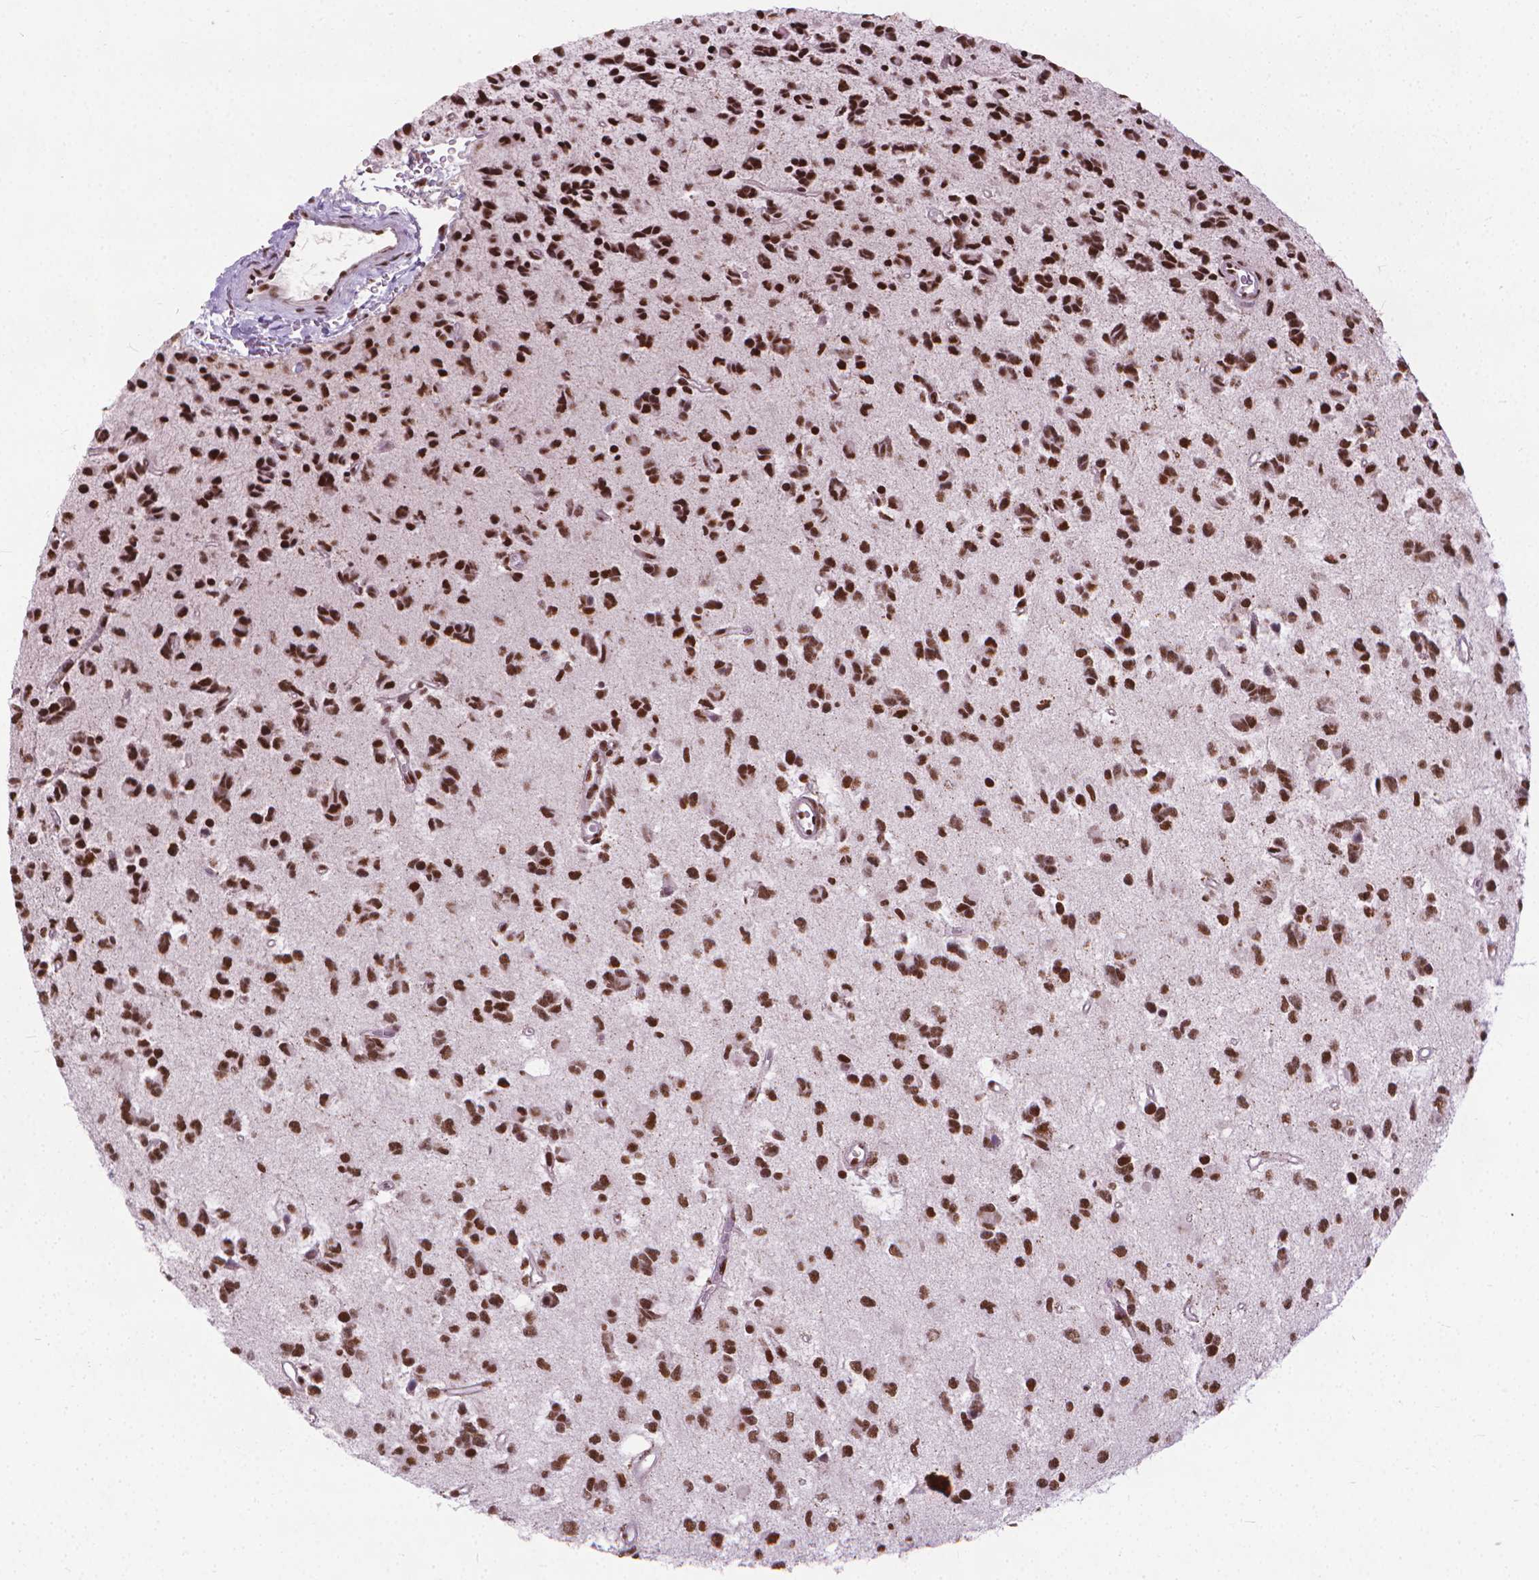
{"staining": {"intensity": "strong", "quantity": ">75%", "location": "nuclear"}, "tissue": "glioma", "cell_type": "Tumor cells", "image_type": "cancer", "snomed": [{"axis": "morphology", "description": "Glioma, malignant, Low grade"}, {"axis": "topography", "description": "Brain"}], "caption": "Immunohistochemical staining of human low-grade glioma (malignant) demonstrates strong nuclear protein positivity in about >75% of tumor cells.", "gene": "AKAP8", "patient": {"sex": "female", "age": 45}}